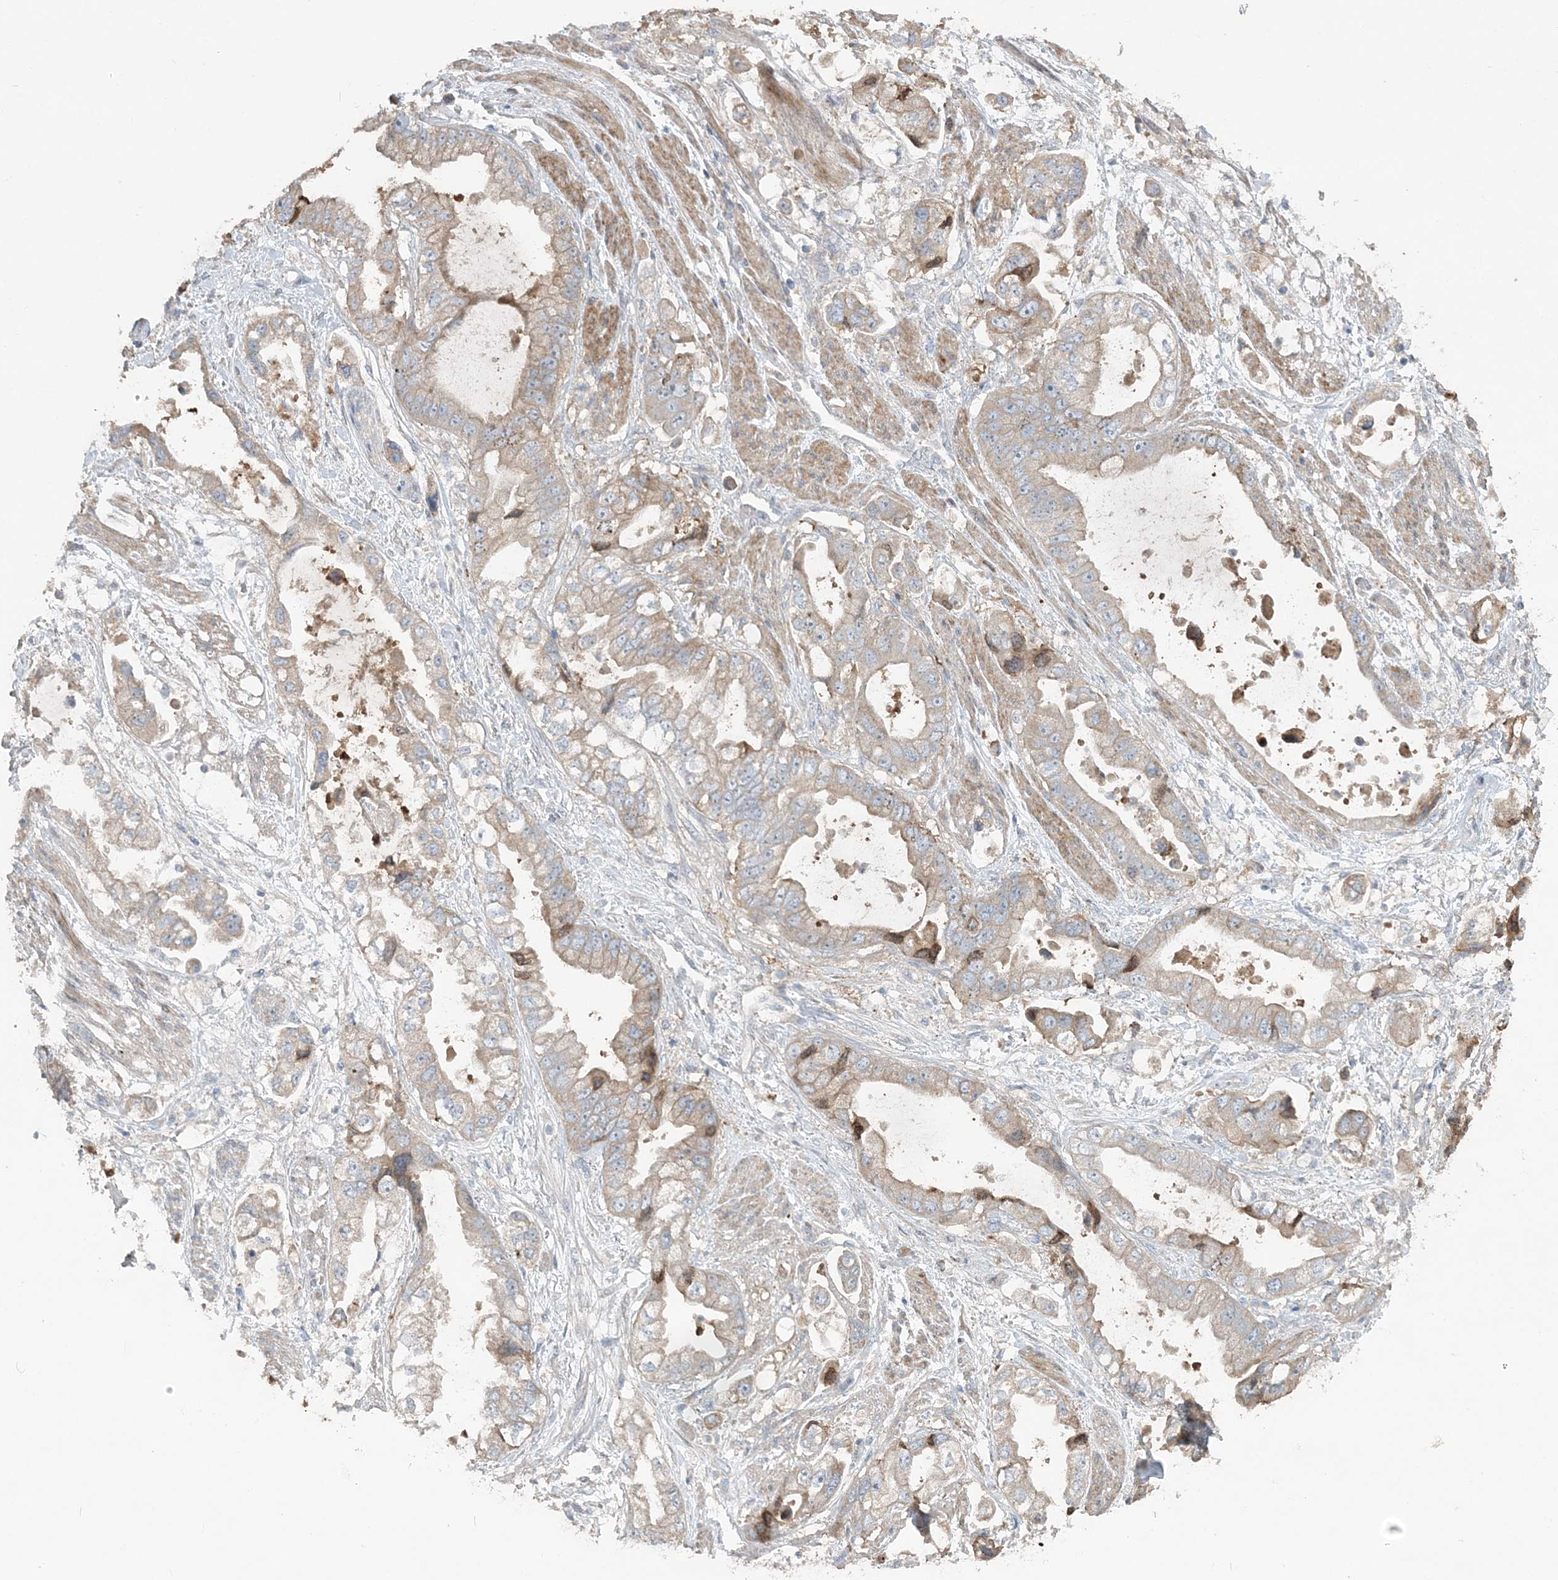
{"staining": {"intensity": "weak", "quantity": ">75%", "location": "cytoplasmic/membranous"}, "tissue": "stomach cancer", "cell_type": "Tumor cells", "image_type": "cancer", "snomed": [{"axis": "morphology", "description": "Adenocarcinoma, NOS"}, {"axis": "topography", "description": "Stomach"}], "caption": "High-power microscopy captured an immunohistochemistry image of stomach adenocarcinoma, revealing weak cytoplasmic/membranous staining in about >75% of tumor cells.", "gene": "SLC4A10", "patient": {"sex": "male", "age": 62}}